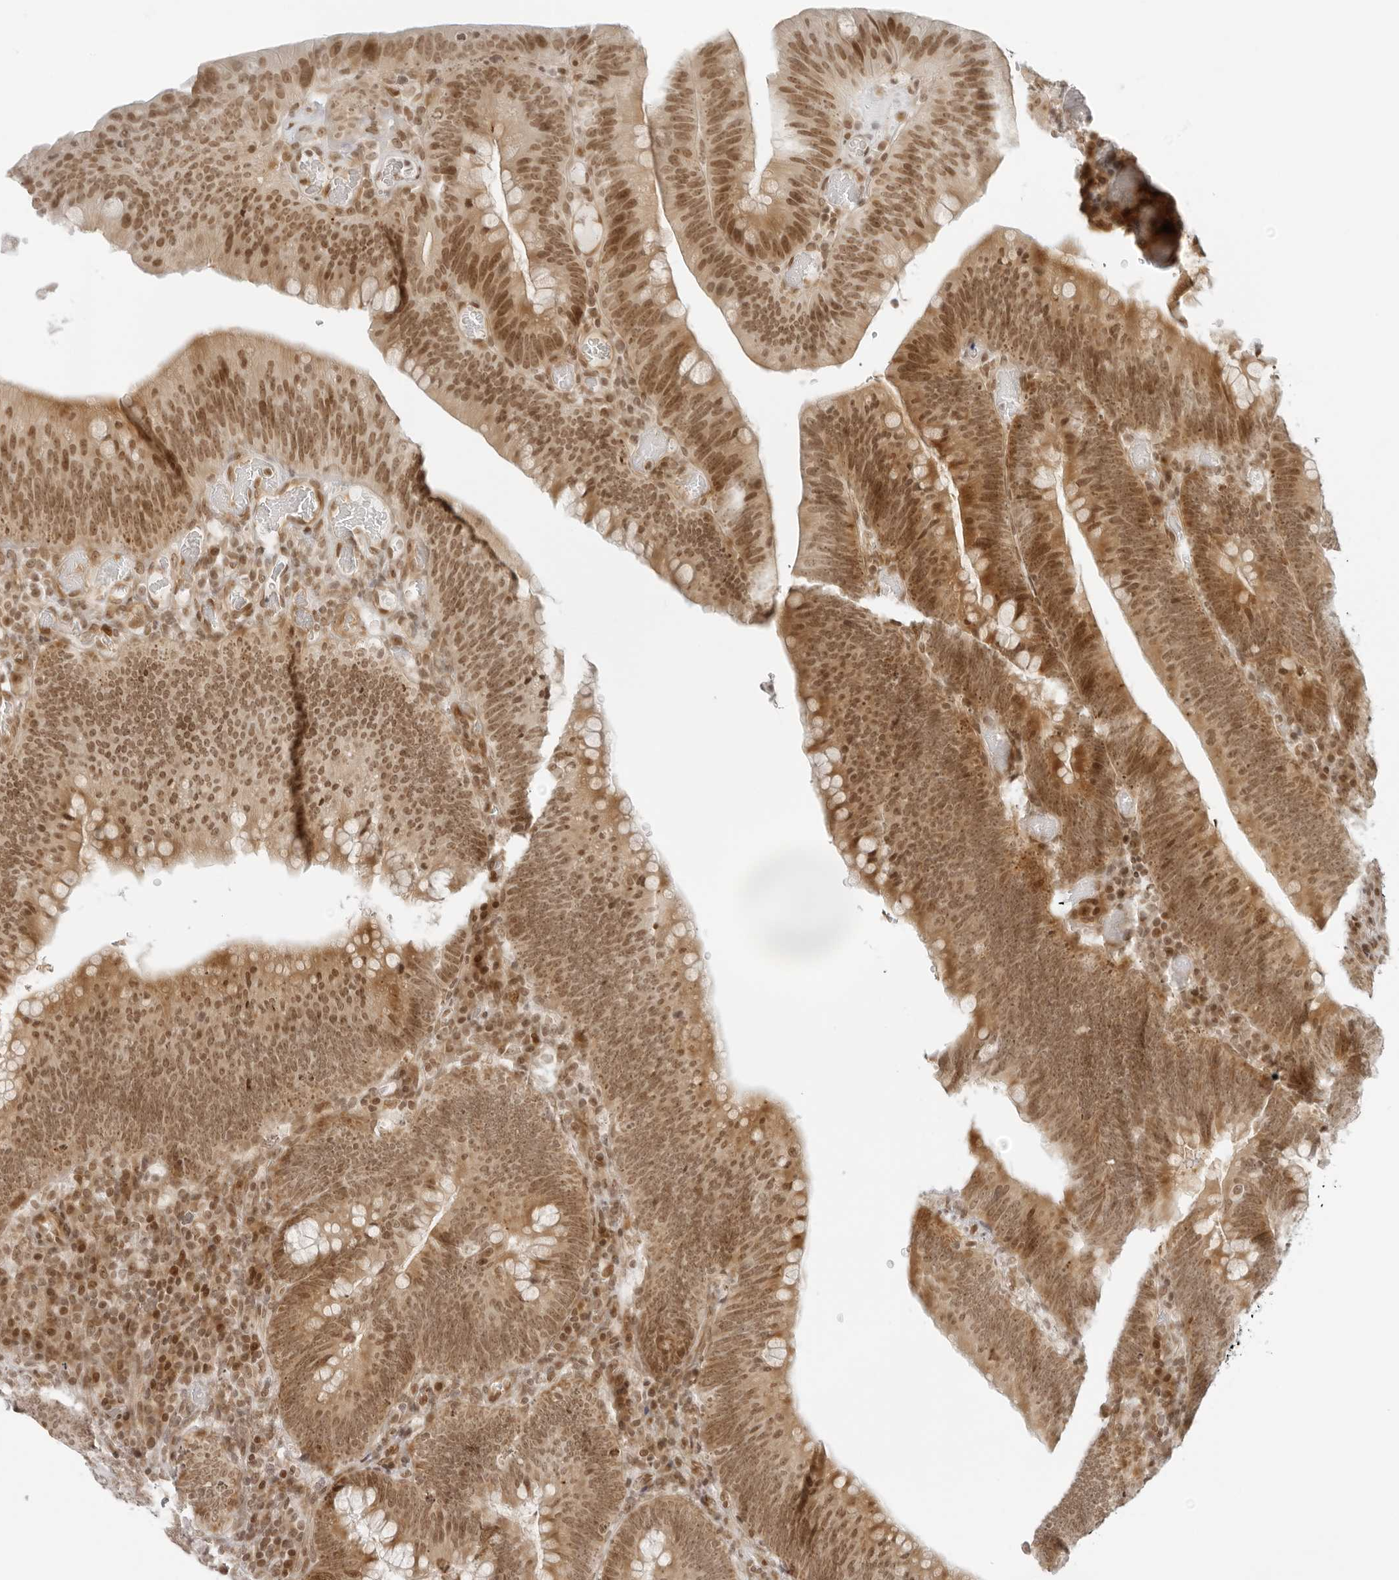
{"staining": {"intensity": "moderate", "quantity": ">75%", "location": "cytoplasmic/membranous,nuclear"}, "tissue": "colorectal cancer", "cell_type": "Tumor cells", "image_type": "cancer", "snomed": [{"axis": "morphology", "description": "Normal tissue, NOS"}, {"axis": "topography", "description": "Colon"}], "caption": "Colorectal cancer stained for a protein (brown) displays moderate cytoplasmic/membranous and nuclear positive staining in about >75% of tumor cells.", "gene": "ZNF407", "patient": {"sex": "female", "age": 82}}